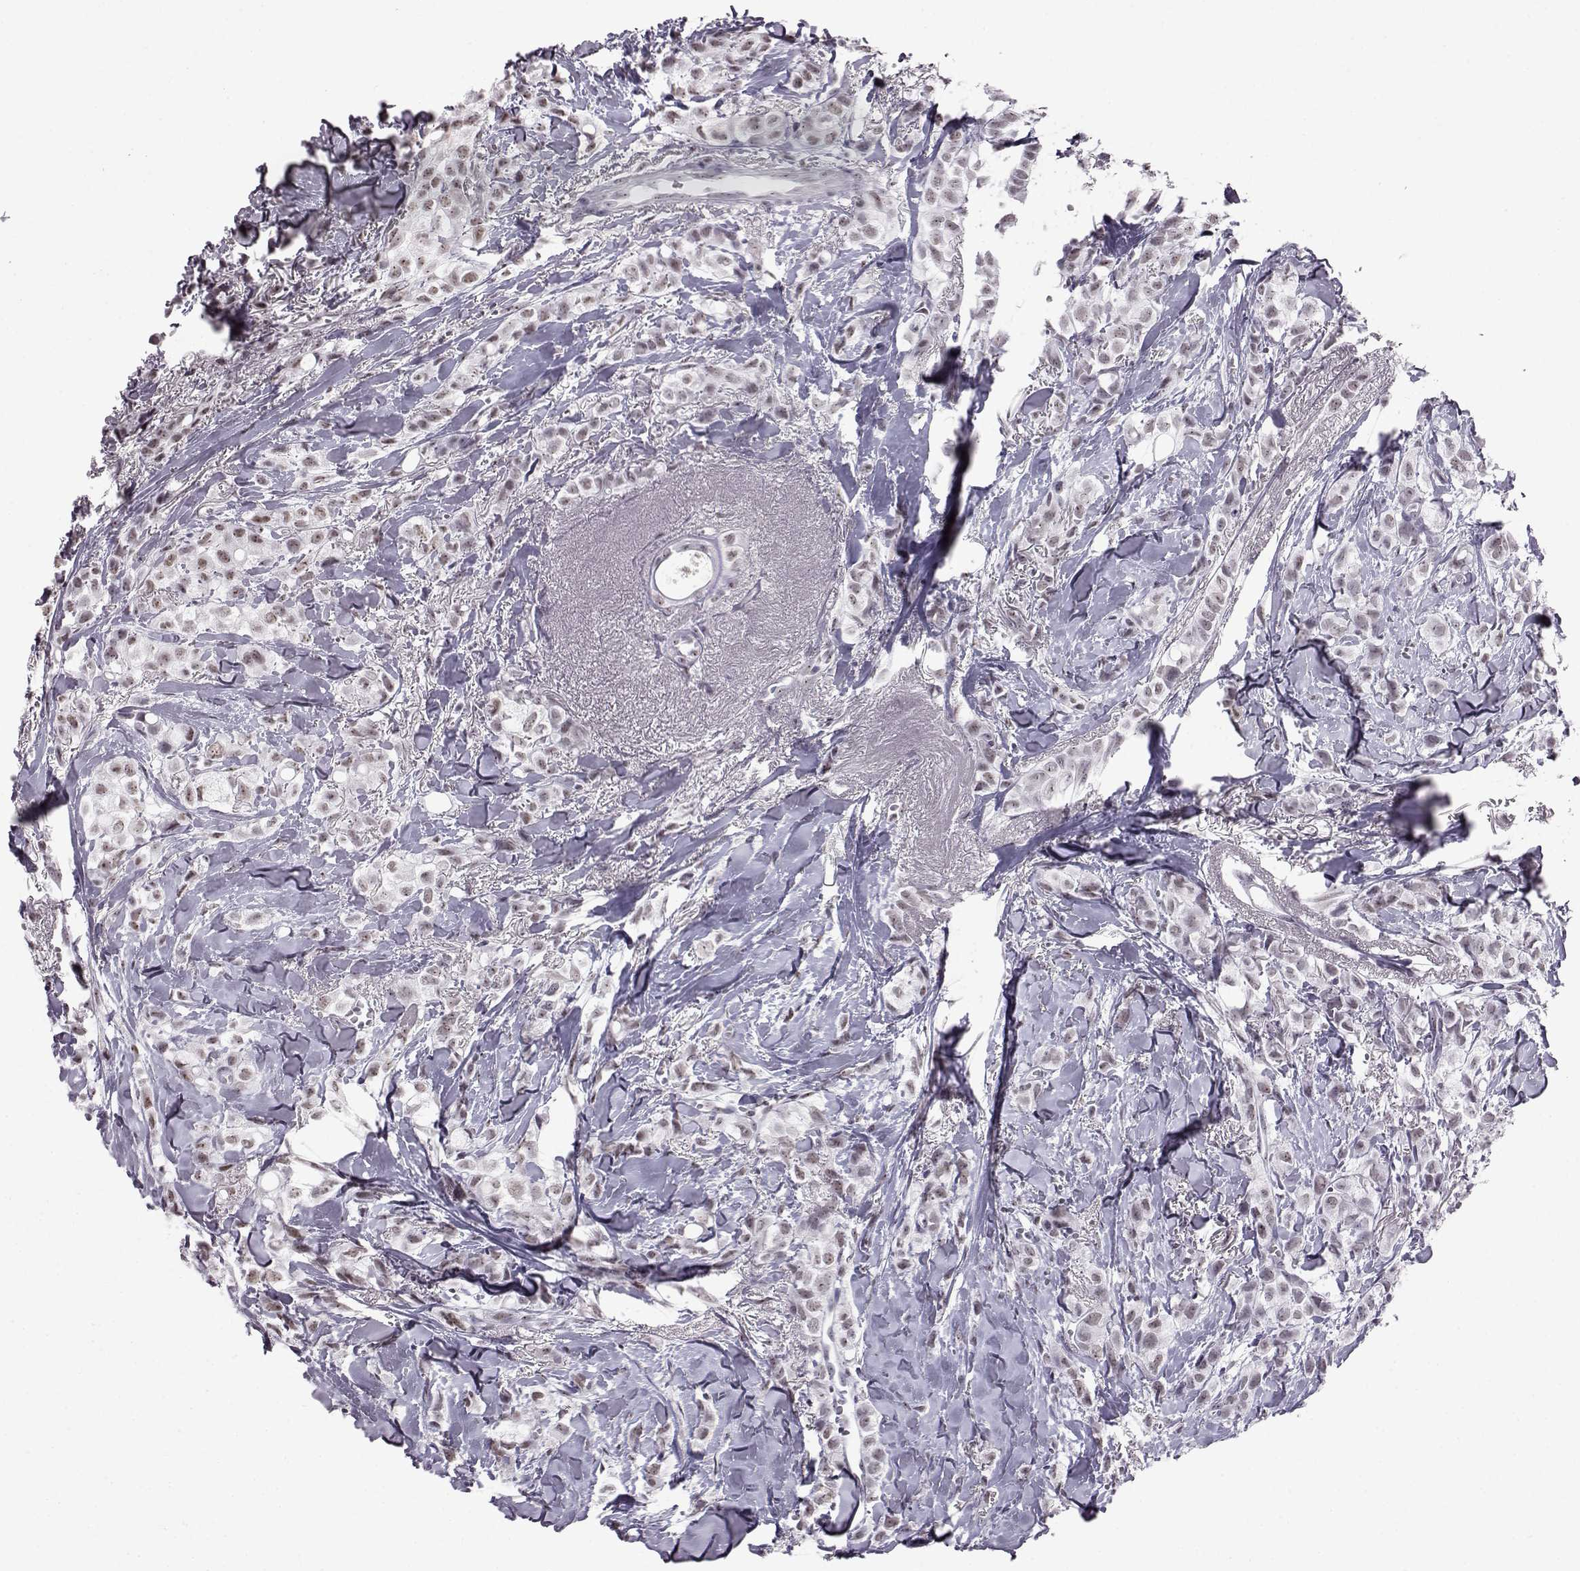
{"staining": {"intensity": "negative", "quantity": "none", "location": "none"}, "tissue": "breast cancer", "cell_type": "Tumor cells", "image_type": "cancer", "snomed": [{"axis": "morphology", "description": "Duct carcinoma"}, {"axis": "topography", "description": "Breast"}], "caption": "High power microscopy photomicrograph of an IHC micrograph of infiltrating ductal carcinoma (breast), revealing no significant positivity in tumor cells.", "gene": "ADGRG2", "patient": {"sex": "female", "age": 85}}